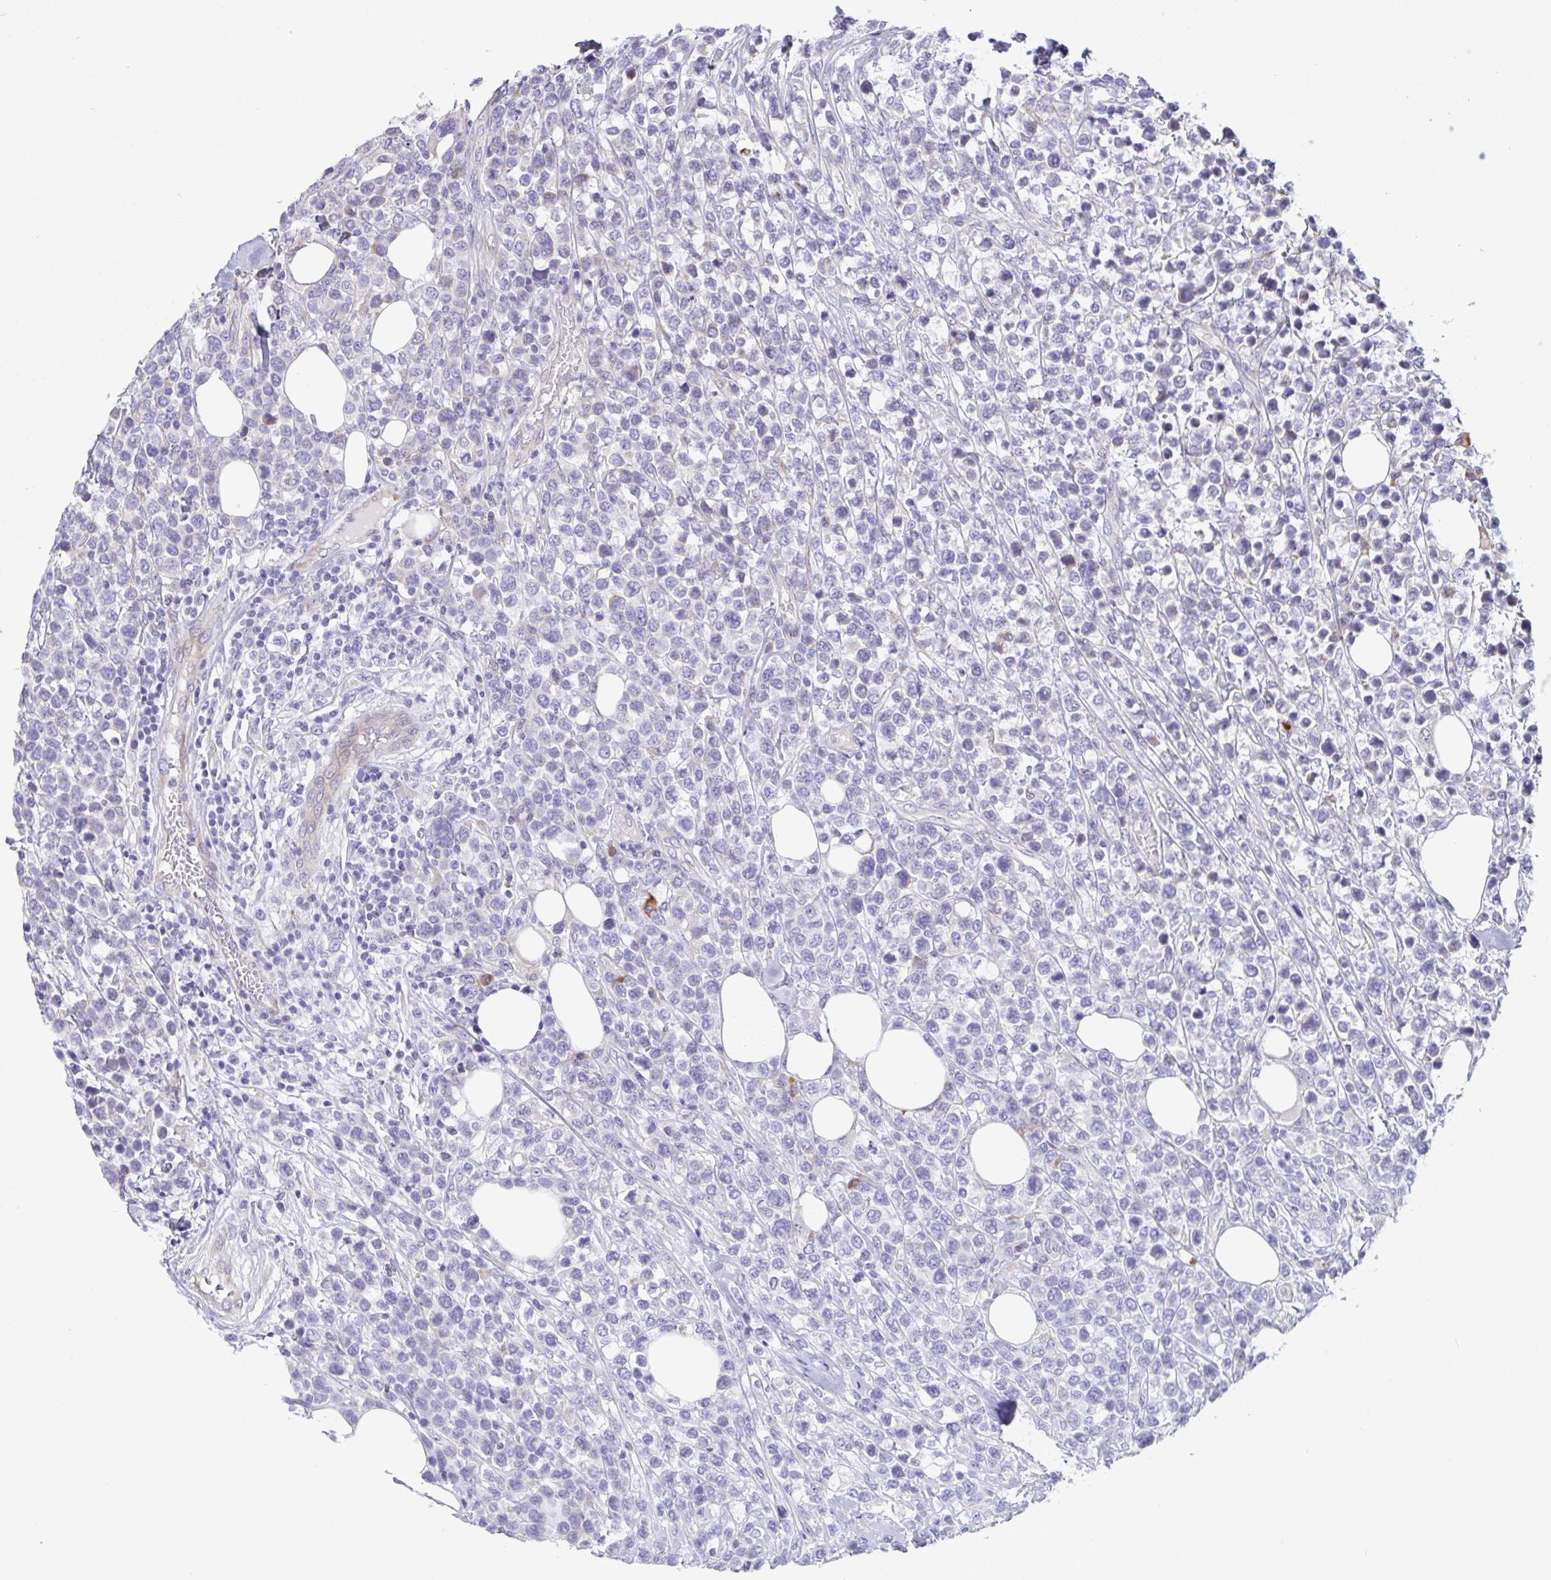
{"staining": {"intensity": "negative", "quantity": "none", "location": "none"}, "tissue": "lymphoma", "cell_type": "Tumor cells", "image_type": "cancer", "snomed": [{"axis": "morphology", "description": "Malignant lymphoma, non-Hodgkin's type, High grade"}, {"axis": "topography", "description": "Soft tissue"}], "caption": "This is a histopathology image of immunohistochemistry staining of high-grade malignant lymphoma, non-Hodgkin's type, which shows no staining in tumor cells.", "gene": "DSC3", "patient": {"sex": "female", "age": 56}}